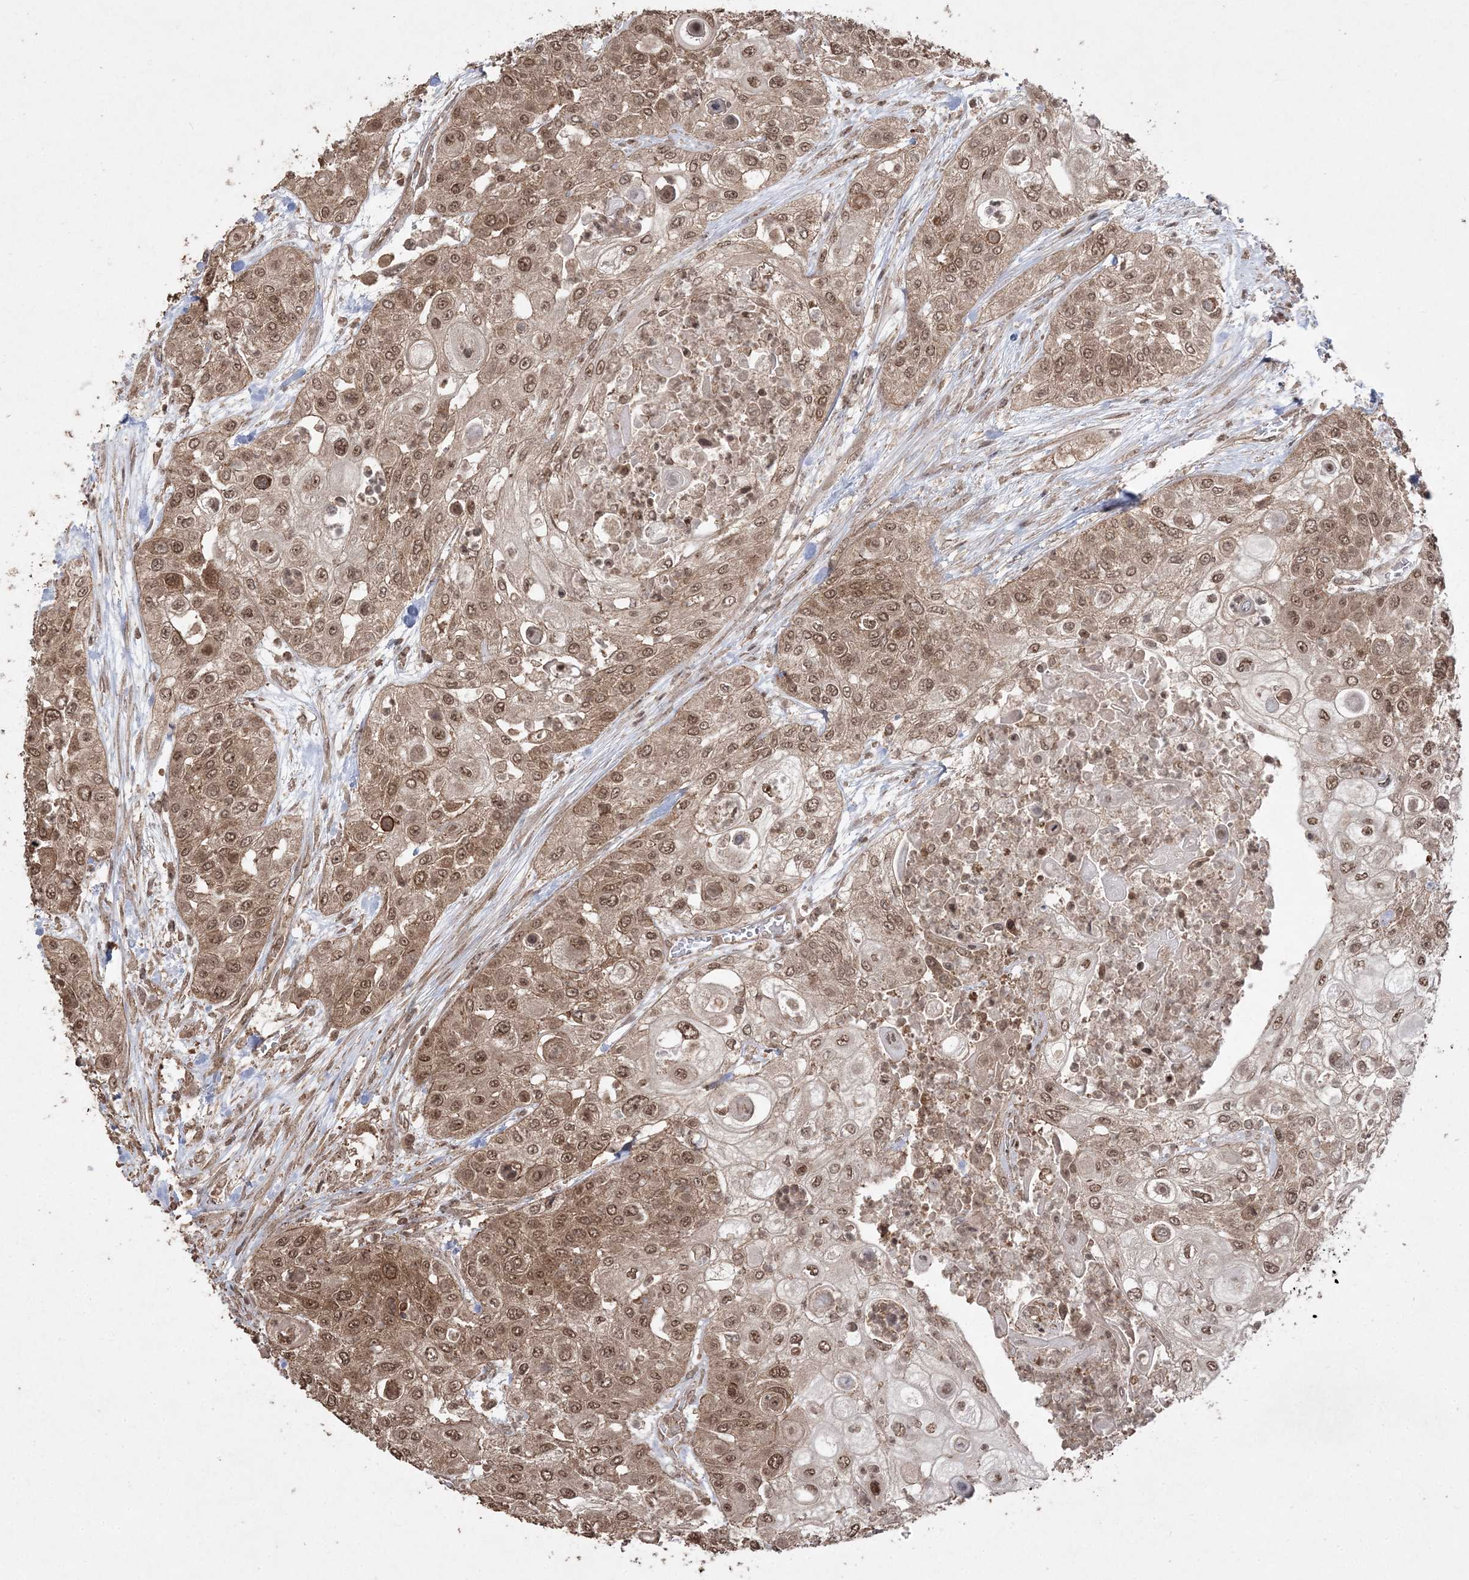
{"staining": {"intensity": "moderate", "quantity": ">75%", "location": "cytoplasmic/membranous,nuclear"}, "tissue": "urothelial cancer", "cell_type": "Tumor cells", "image_type": "cancer", "snomed": [{"axis": "morphology", "description": "Urothelial carcinoma, High grade"}, {"axis": "topography", "description": "Urinary bladder"}], "caption": "Urothelial cancer tissue reveals moderate cytoplasmic/membranous and nuclear expression in approximately >75% of tumor cells, visualized by immunohistochemistry.", "gene": "EHHADH", "patient": {"sex": "female", "age": 79}}